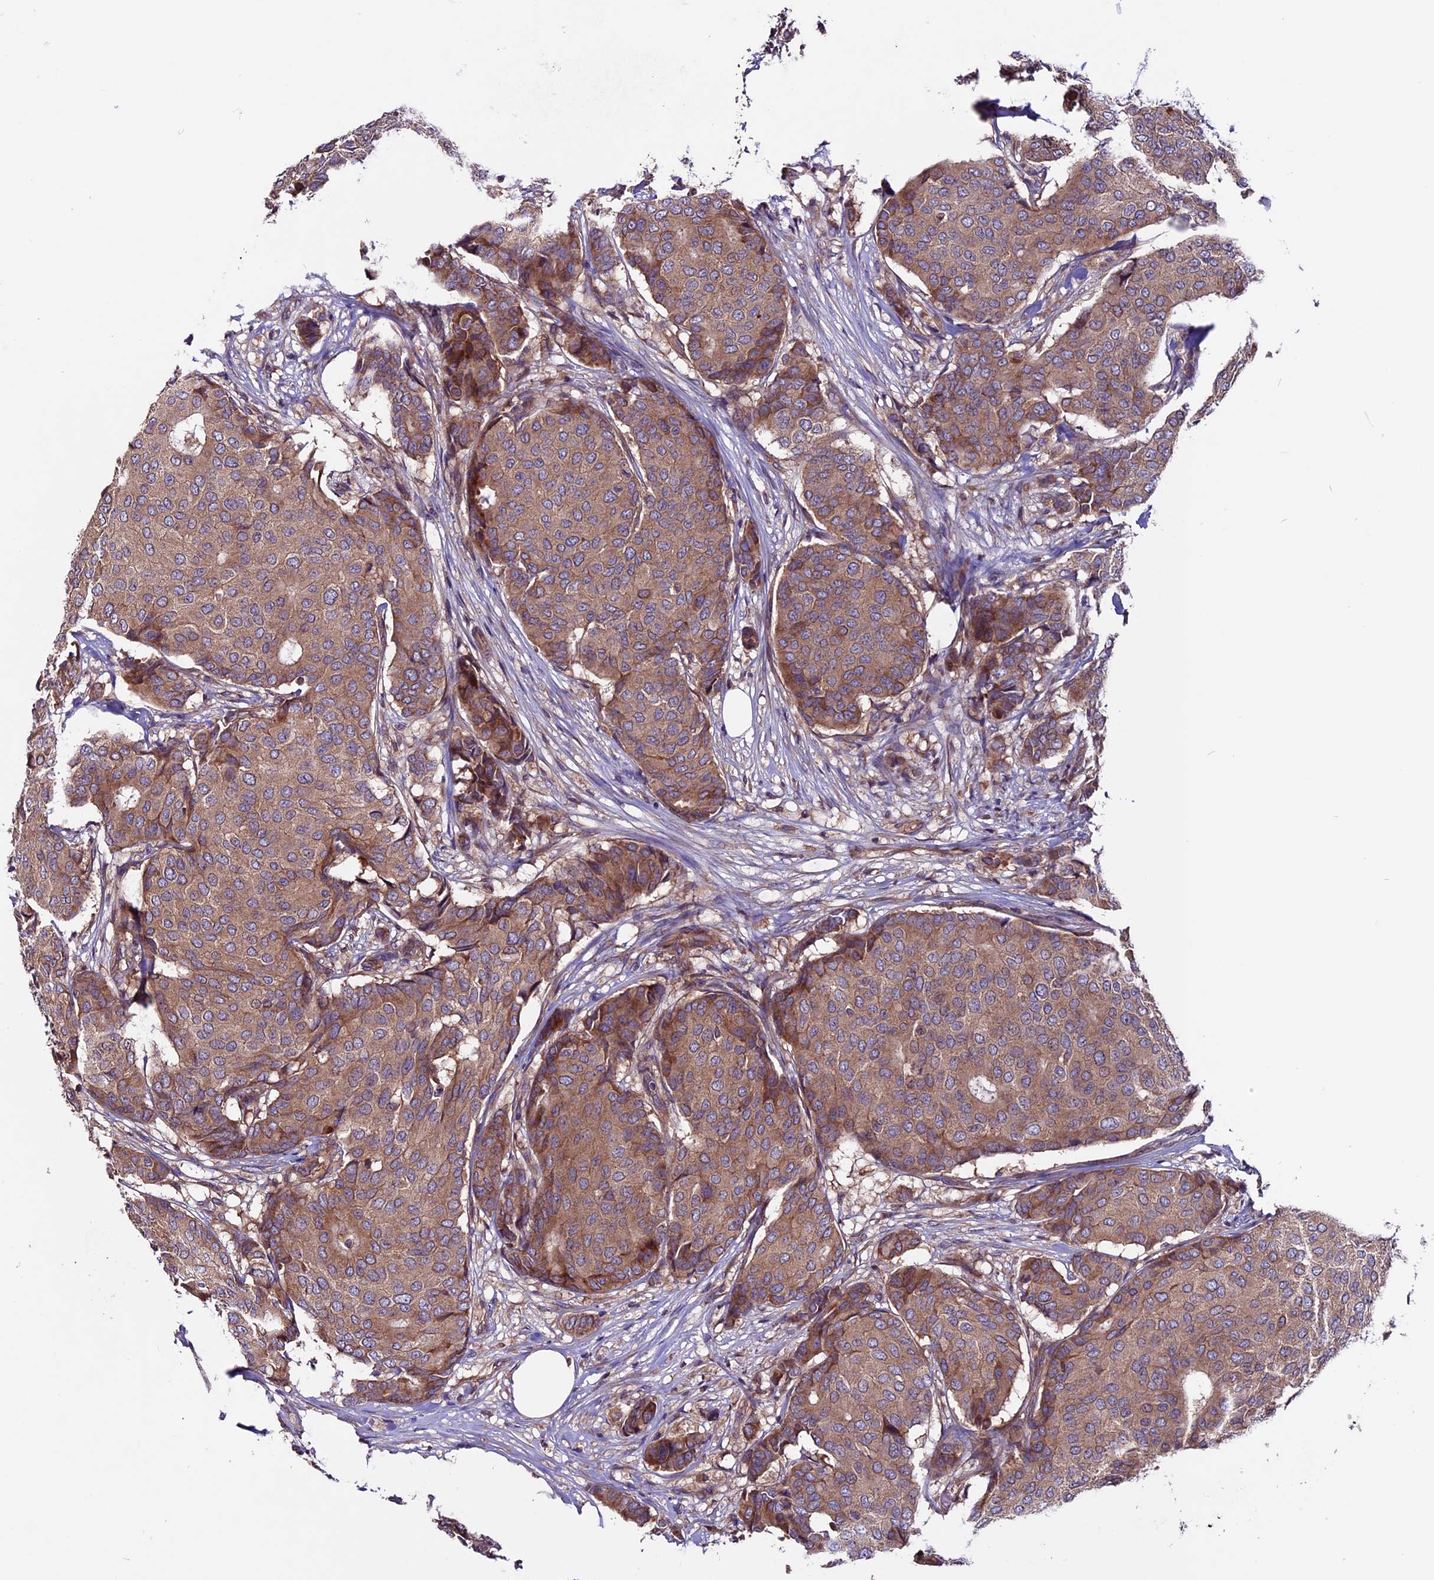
{"staining": {"intensity": "moderate", "quantity": ">75%", "location": "cytoplasmic/membranous"}, "tissue": "breast cancer", "cell_type": "Tumor cells", "image_type": "cancer", "snomed": [{"axis": "morphology", "description": "Duct carcinoma"}, {"axis": "topography", "description": "Breast"}], "caption": "Human infiltrating ductal carcinoma (breast) stained with a protein marker reveals moderate staining in tumor cells.", "gene": "ZNF598", "patient": {"sex": "female", "age": 75}}